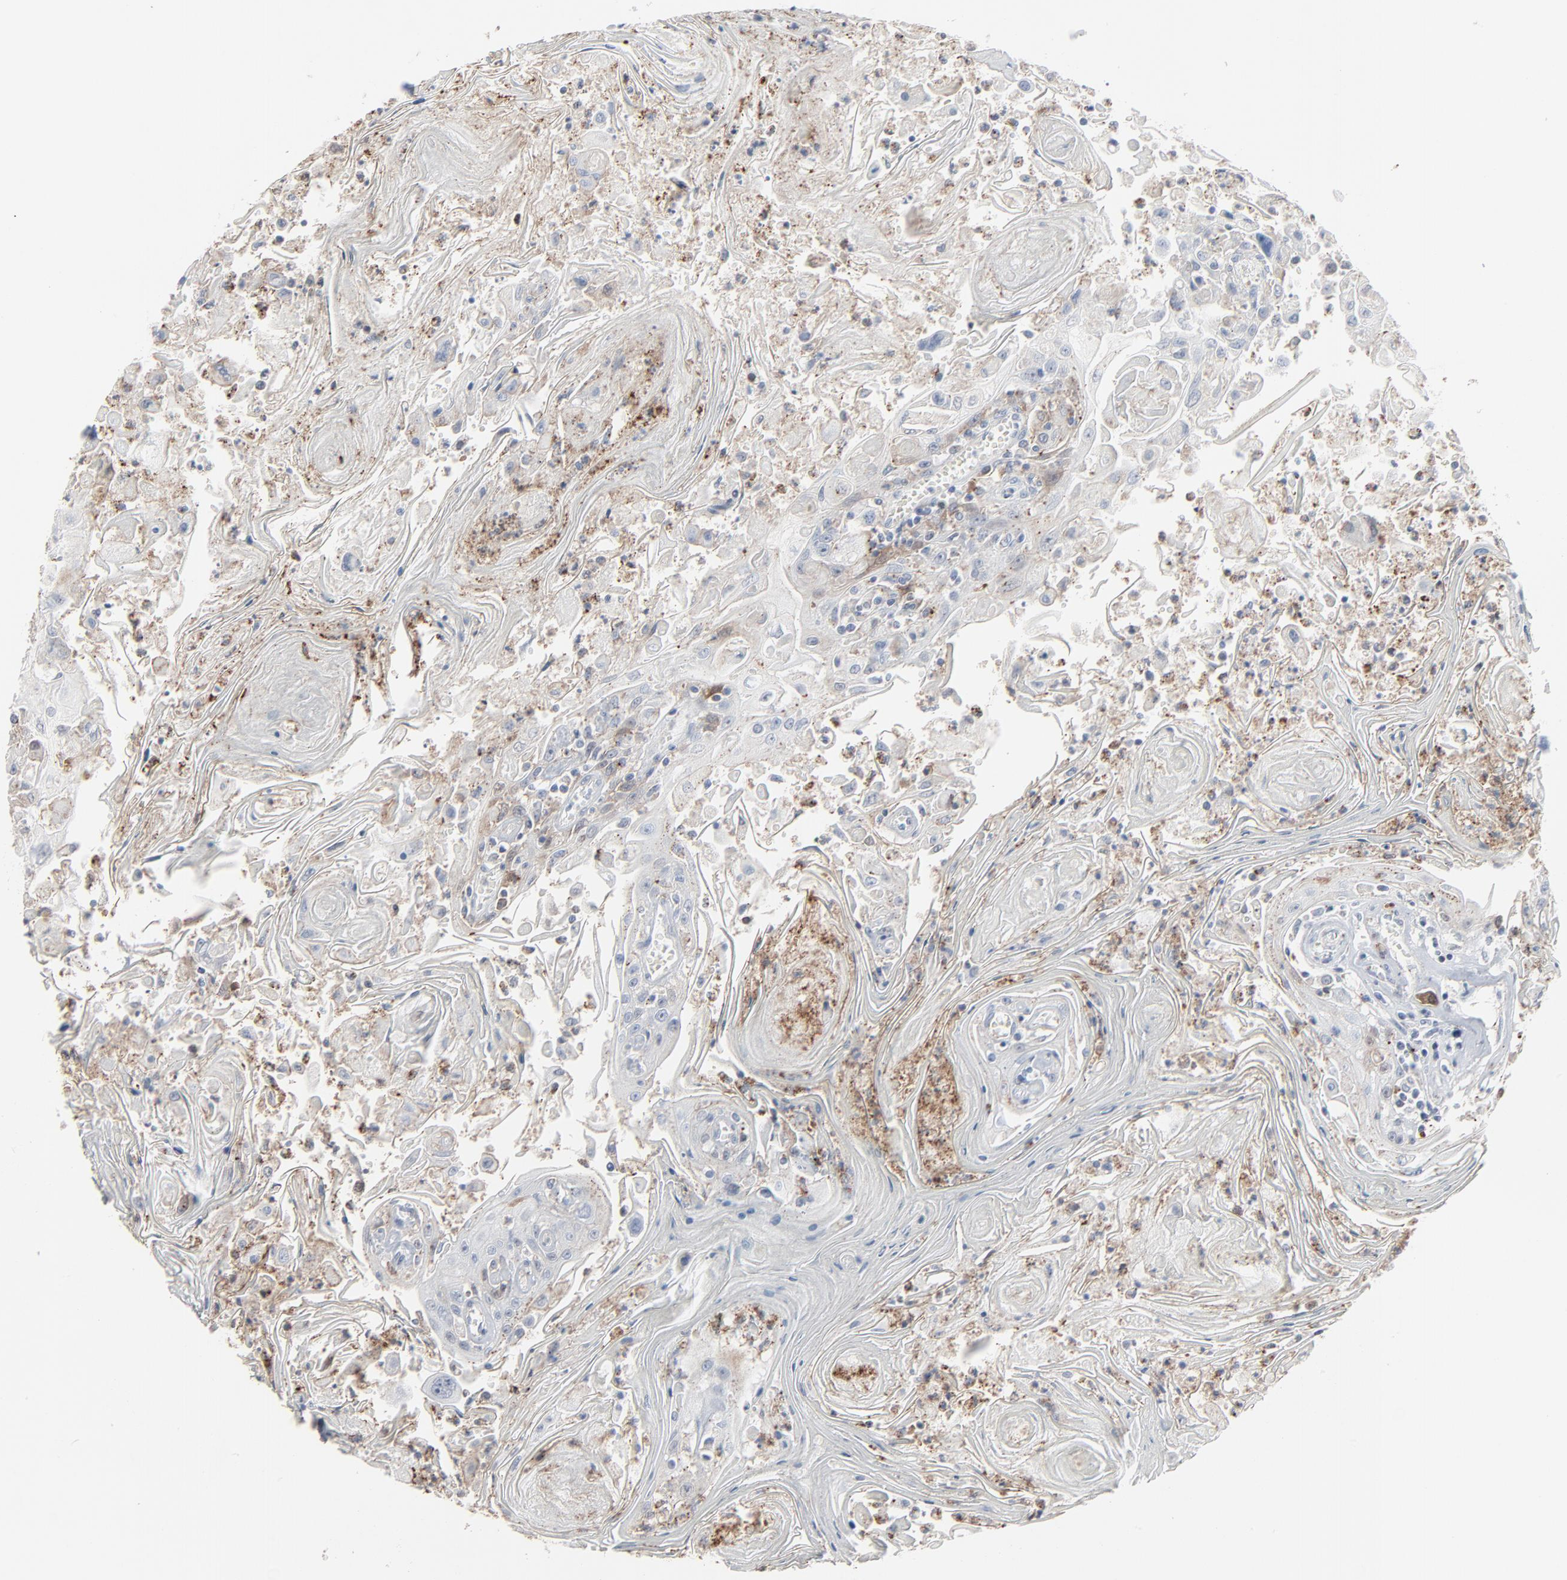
{"staining": {"intensity": "weak", "quantity": "<25%", "location": "cytoplasmic/membranous"}, "tissue": "head and neck cancer", "cell_type": "Tumor cells", "image_type": "cancer", "snomed": [{"axis": "morphology", "description": "Squamous cell carcinoma, NOS"}, {"axis": "topography", "description": "Oral tissue"}, {"axis": "topography", "description": "Head-Neck"}], "caption": "An image of head and neck cancer stained for a protein demonstrates no brown staining in tumor cells.", "gene": "PHGDH", "patient": {"sex": "female", "age": 76}}